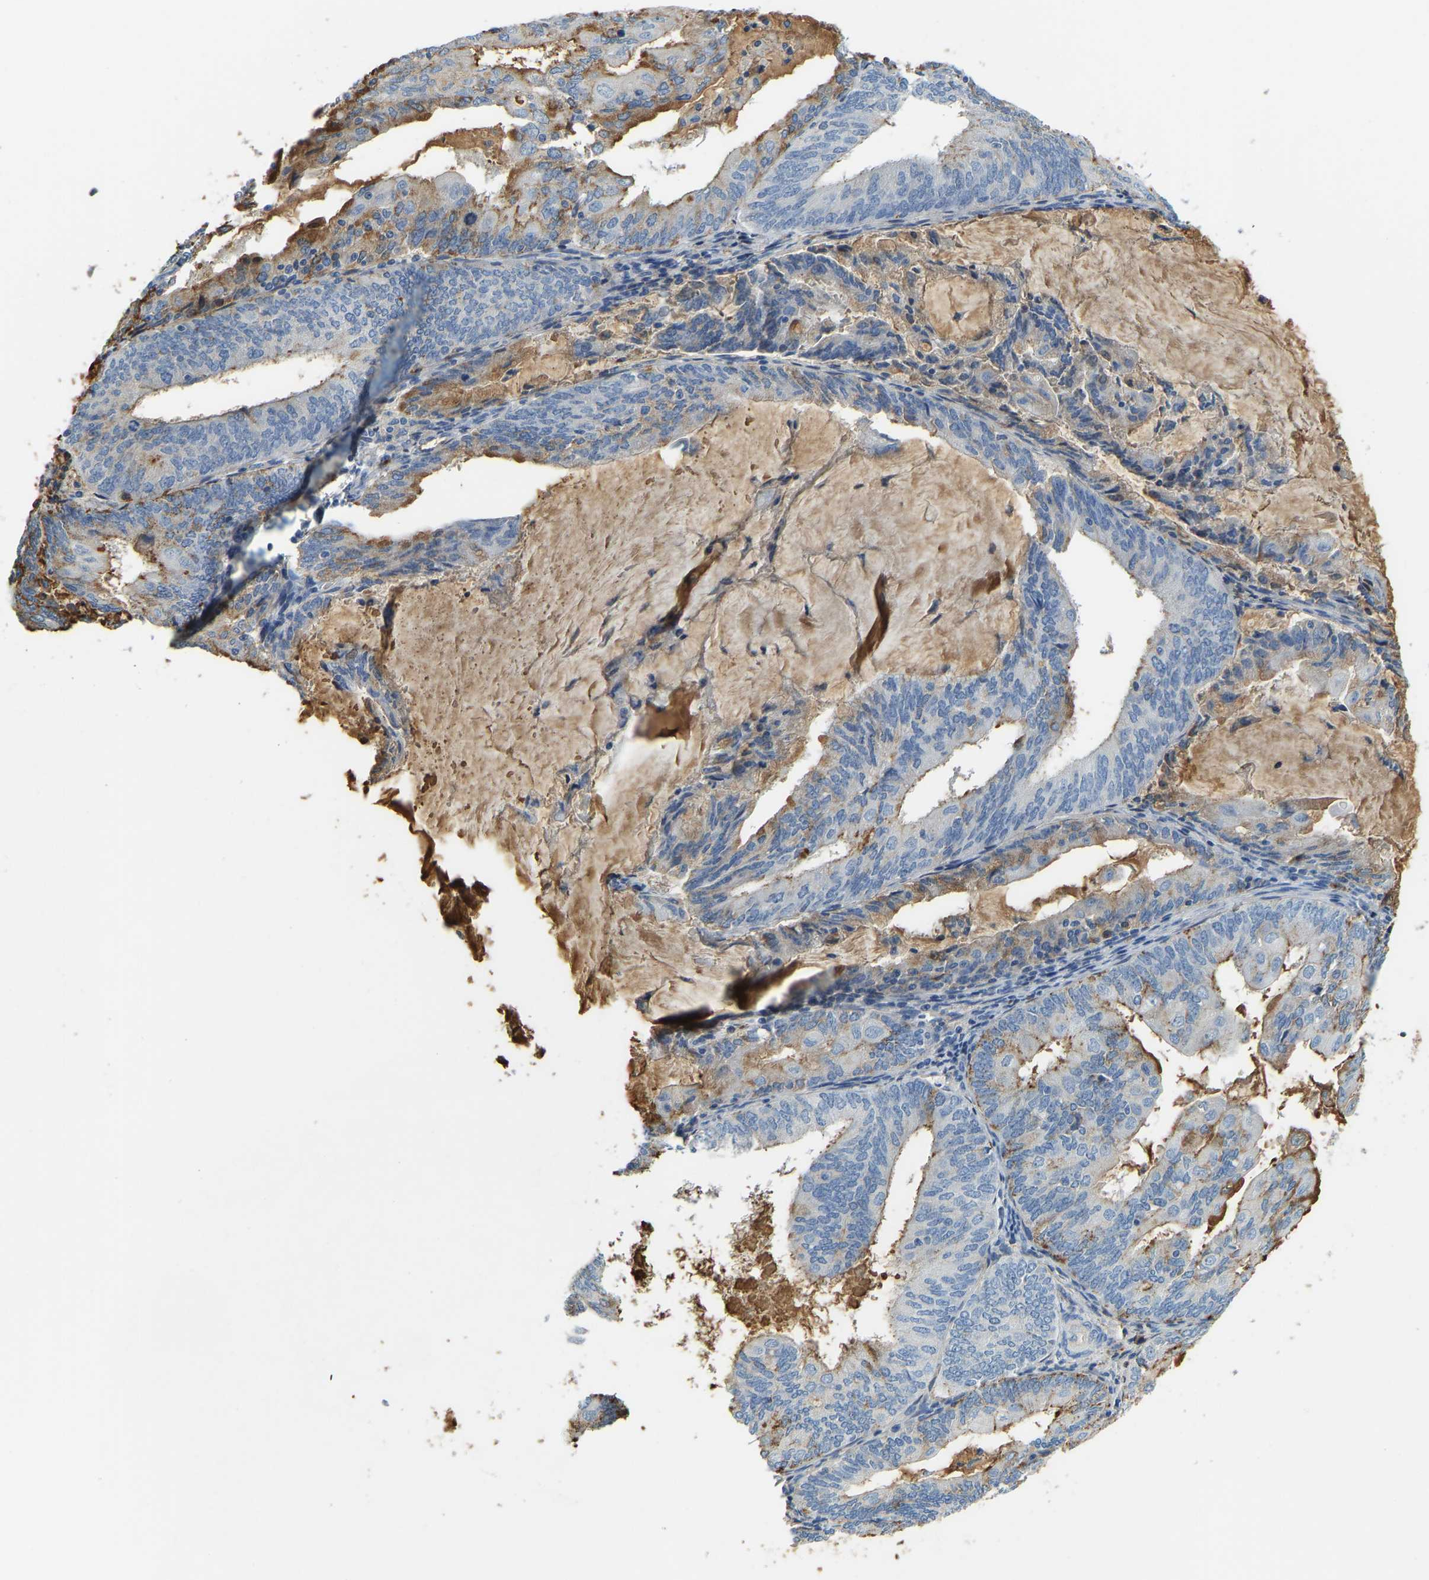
{"staining": {"intensity": "negative", "quantity": "none", "location": "none"}, "tissue": "endometrial cancer", "cell_type": "Tumor cells", "image_type": "cancer", "snomed": [{"axis": "morphology", "description": "Adenocarcinoma, NOS"}, {"axis": "topography", "description": "Endometrium"}], "caption": "The histopathology image demonstrates no staining of tumor cells in endometrial cancer (adenocarcinoma).", "gene": "THBS4", "patient": {"sex": "female", "age": 81}}